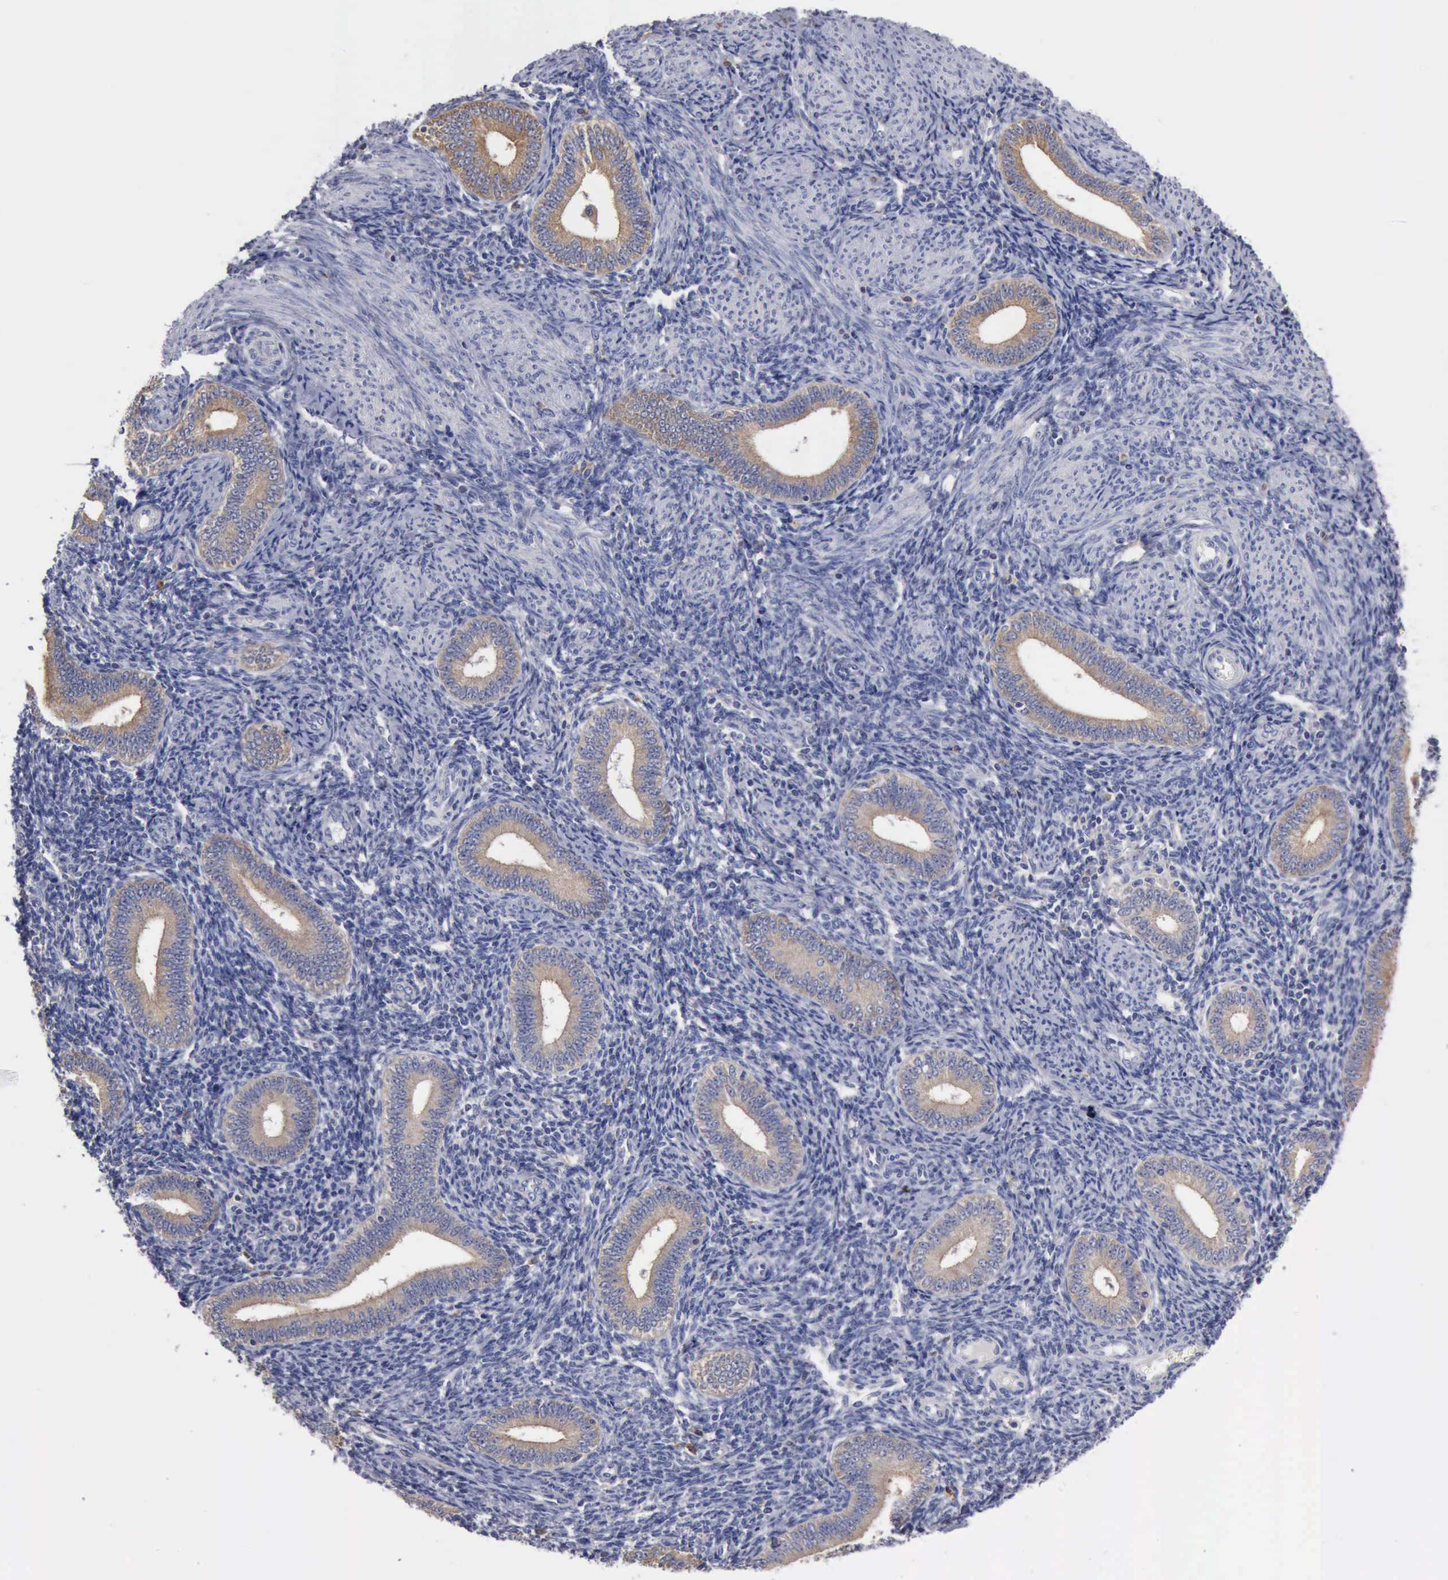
{"staining": {"intensity": "negative", "quantity": "none", "location": "none"}, "tissue": "endometrium", "cell_type": "Cells in endometrial stroma", "image_type": "normal", "snomed": [{"axis": "morphology", "description": "Normal tissue, NOS"}, {"axis": "topography", "description": "Endometrium"}], "caption": "DAB immunohistochemical staining of normal endometrium displays no significant staining in cells in endometrial stroma.", "gene": "PTGS2", "patient": {"sex": "female", "age": 35}}